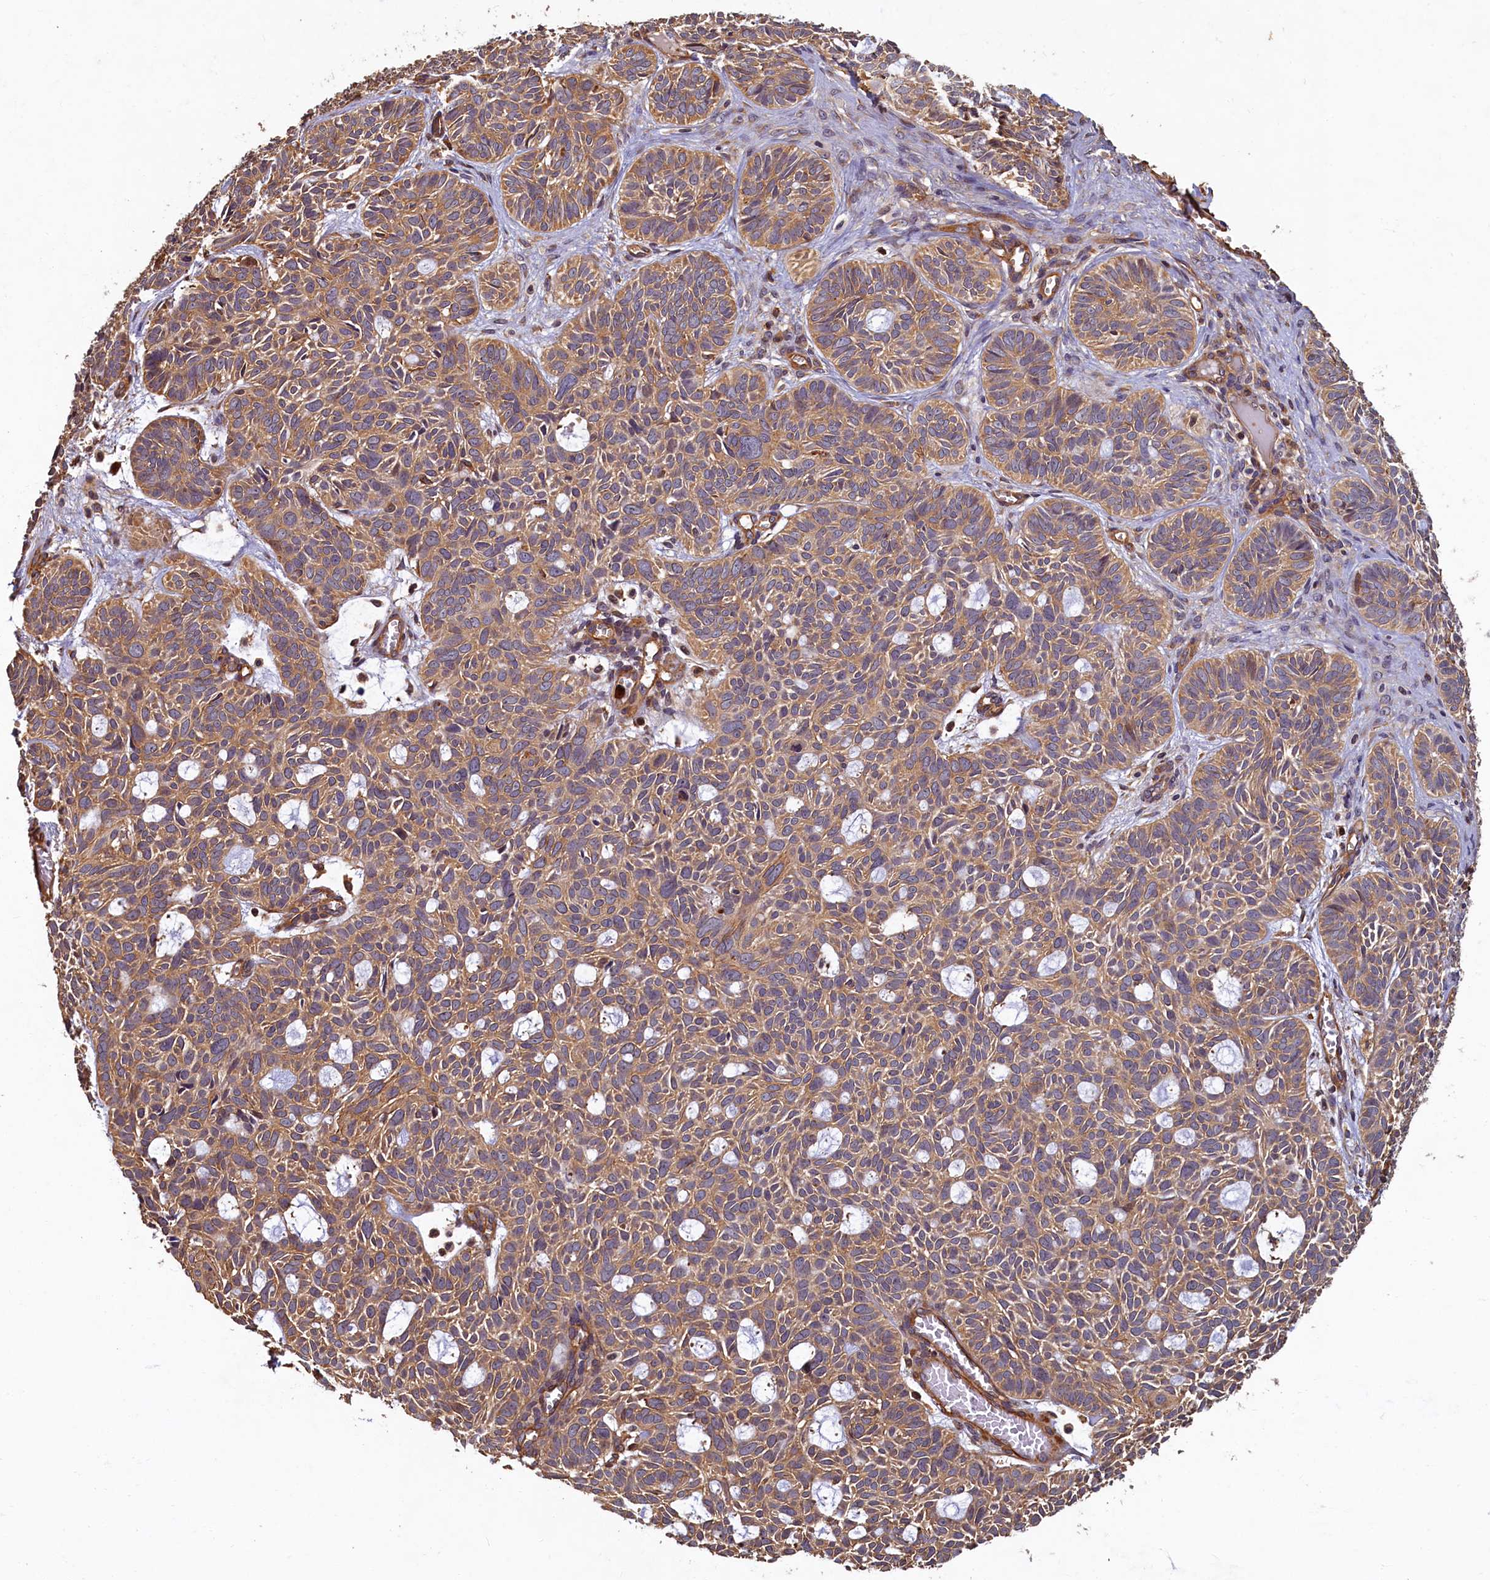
{"staining": {"intensity": "moderate", "quantity": ">75%", "location": "cytoplasmic/membranous"}, "tissue": "skin cancer", "cell_type": "Tumor cells", "image_type": "cancer", "snomed": [{"axis": "morphology", "description": "Basal cell carcinoma"}, {"axis": "topography", "description": "Skin"}], "caption": "Immunohistochemical staining of skin cancer (basal cell carcinoma) shows medium levels of moderate cytoplasmic/membranous protein positivity in about >75% of tumor cells.", "gene": "CCDC102B", "patient": {"sex": "male", "age": 69}}